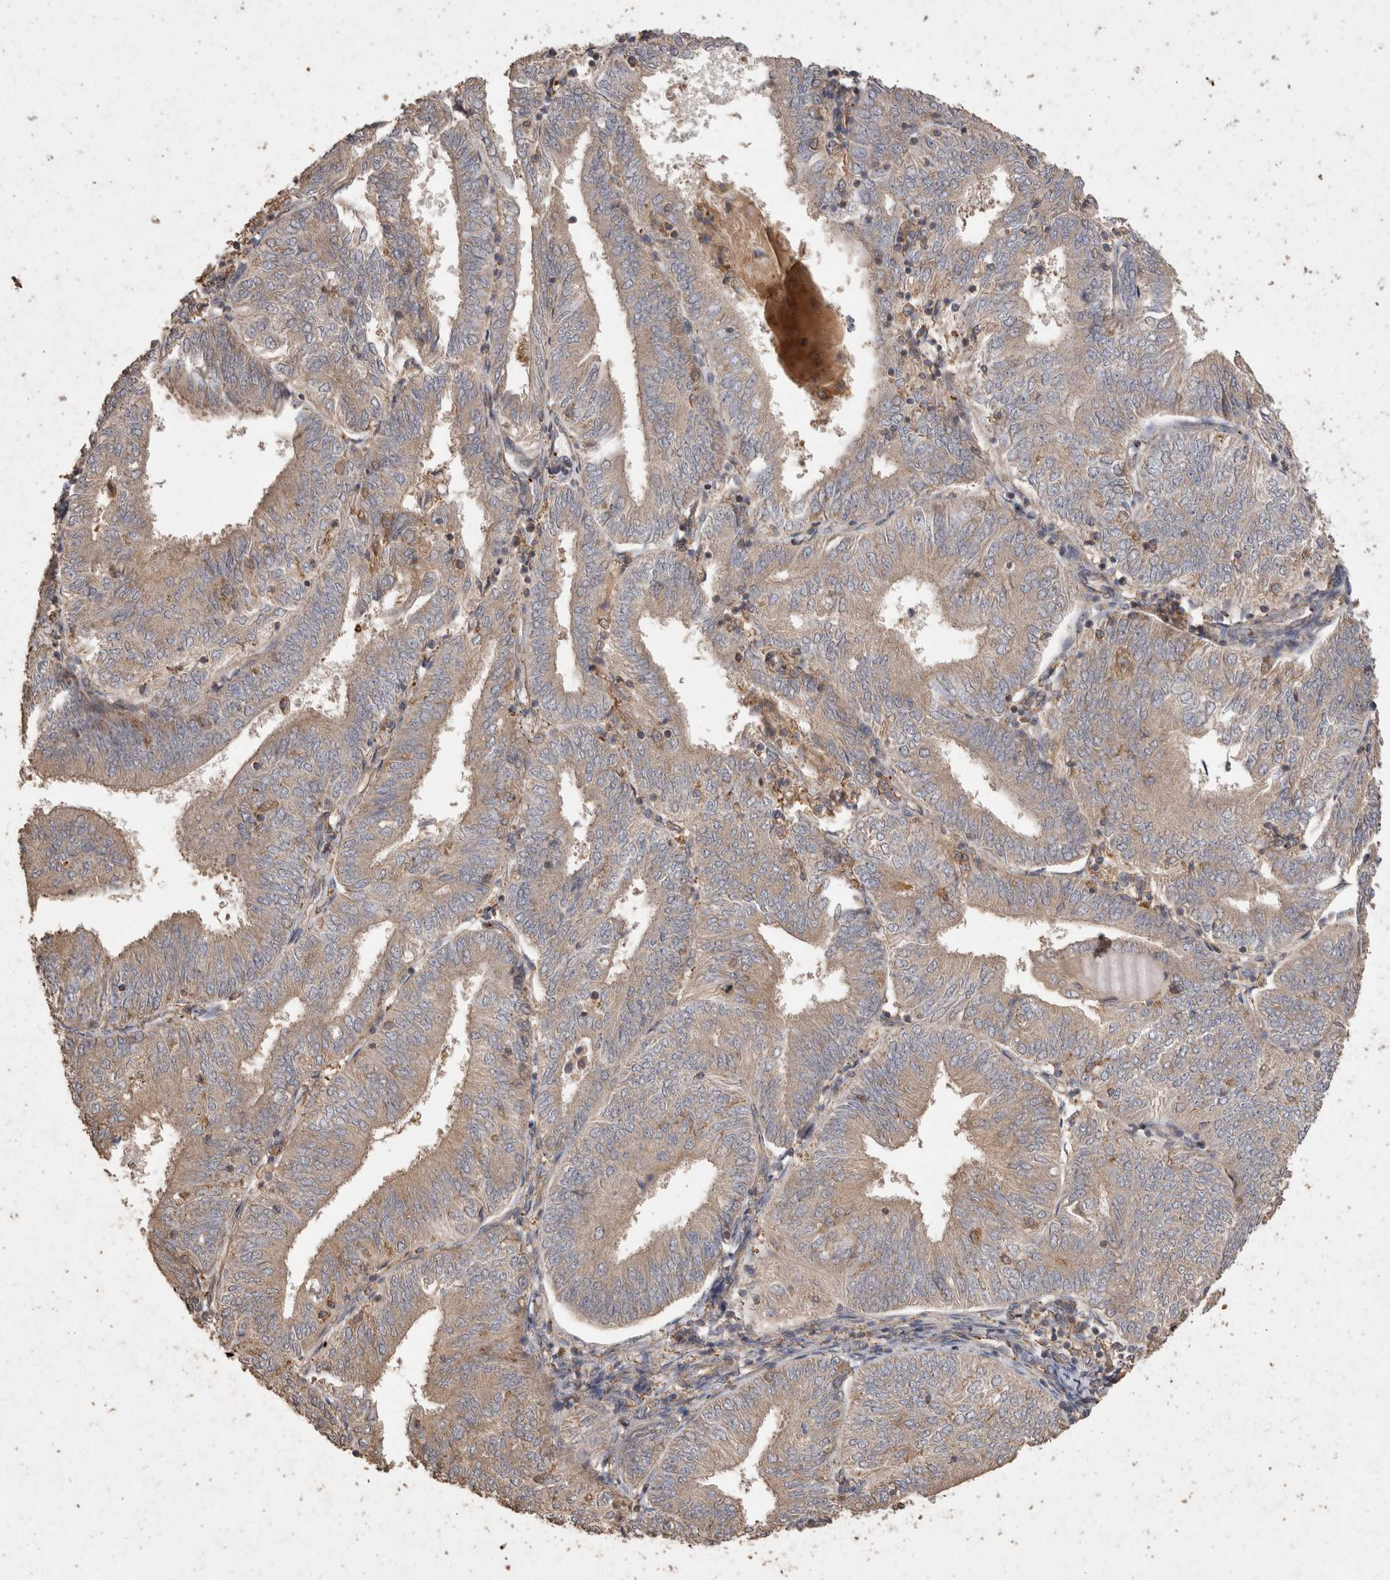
{"staining": {"intensity": "weak", "quantity": ">75%", "location": "cytoplasmic/membranous"}, "tissue": "endometrial cancer", "cell_type": "Tumor cells", "image_type": "cancer", "snomed": [{"axis": "morphology", "description": "Adenocarcinoma, NOS"}, {"axis": "topography", "description": "Endometrium"}], "caption": "Immunohistochemistry (DAB) staining of human adenocarcinoma (endometrial) displays weak cytoplasmic/membranous protein expression in about >75% of tumor cells.", "gene": "SNX31", "patient": {"sex": "female", "age": 58}}